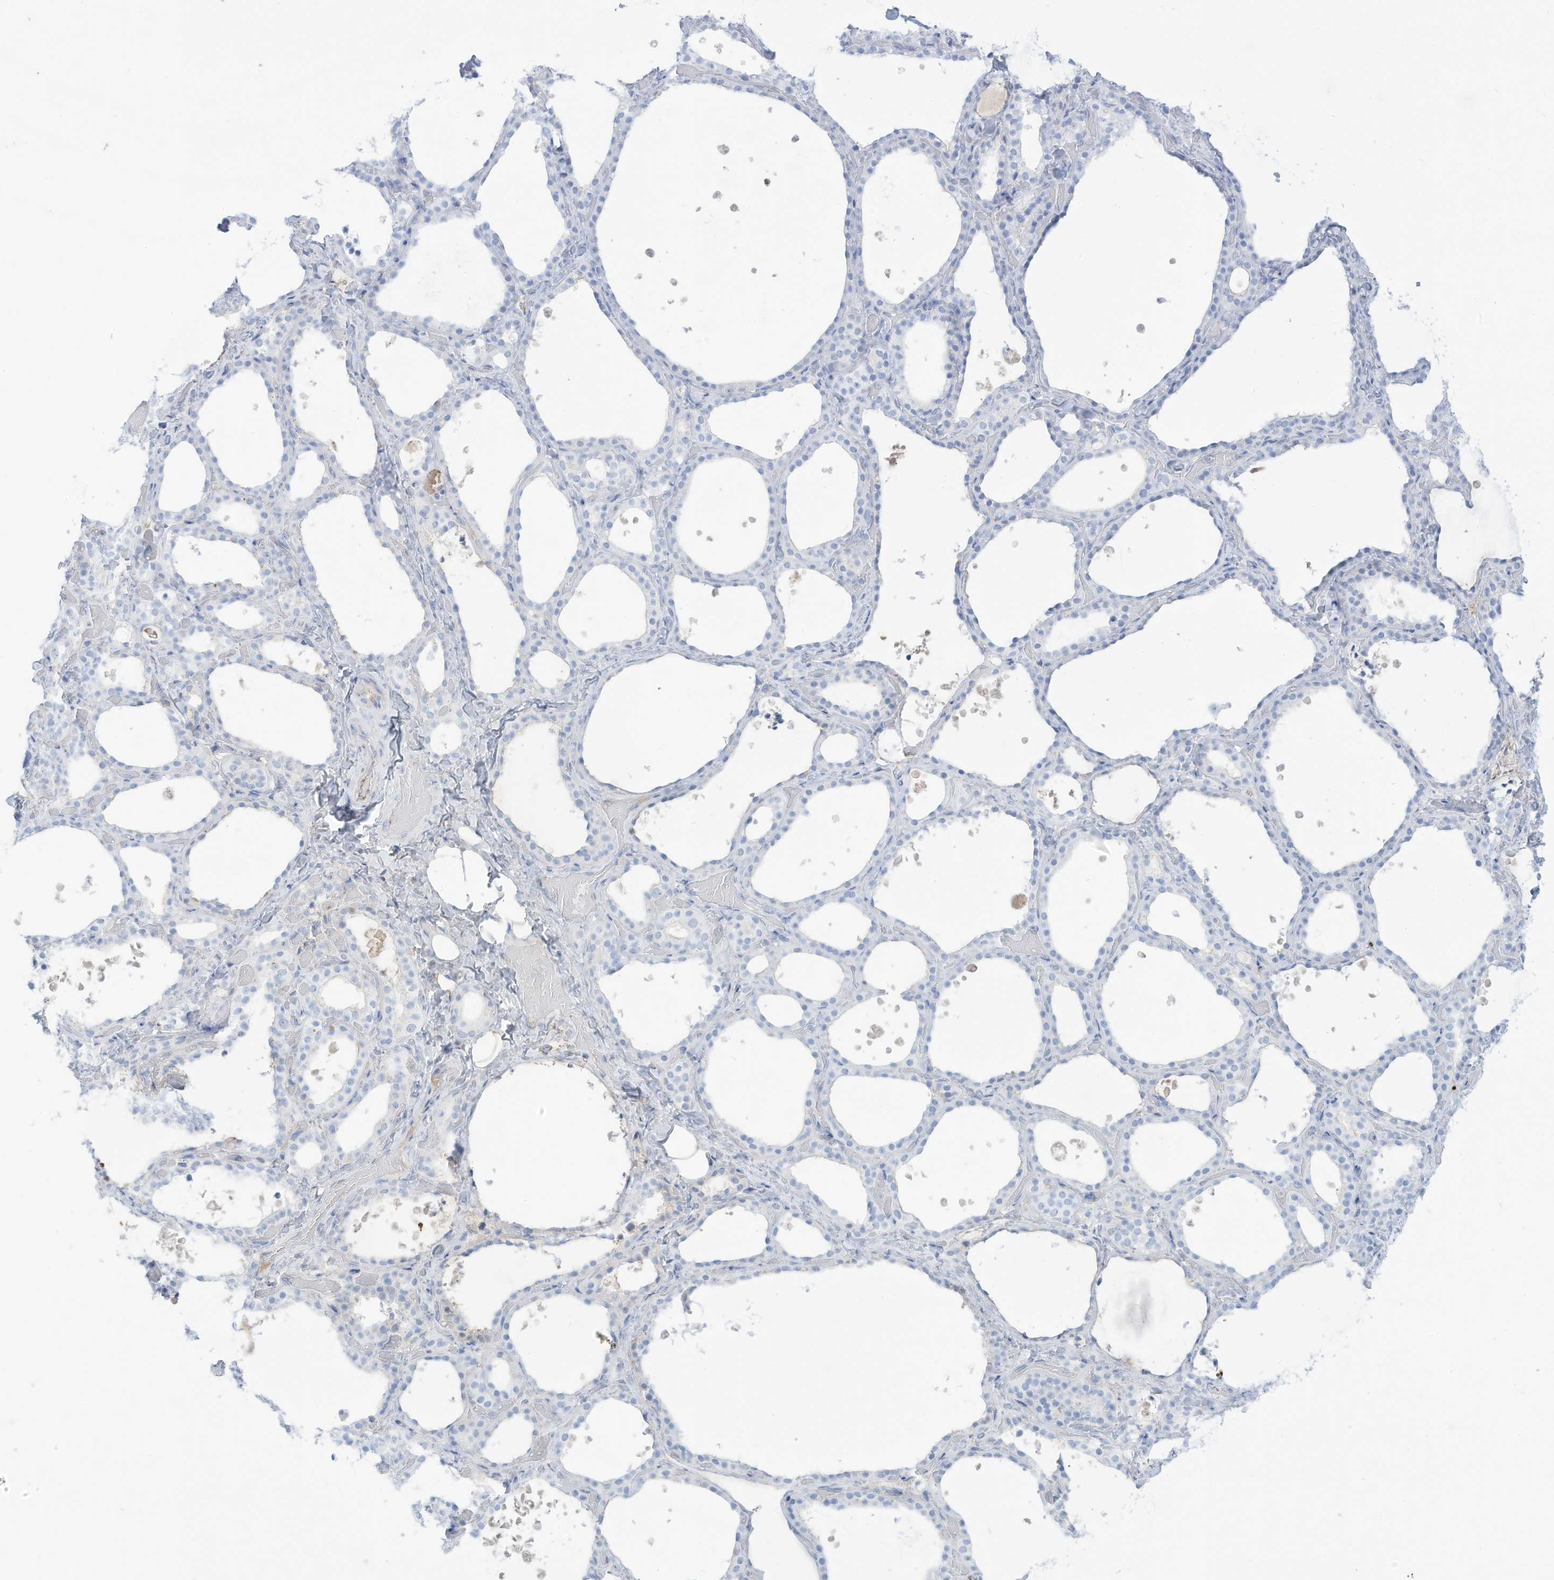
{"staining": {"intensity": "negative", "quantity": "none", "location": "none"}, "tissue": "thyroid gland", "cell_type": "Glandular cells", "image_type": "normal", "snomed": [{"axis": "morphology", "description": "Normal tissue, NOS"}, {"axis": "topography", "description": "Thyroid gland"}], "caption": "Glandular cells show no significant positivity in unremarkable thyroid gland.", "gene": "HSD17B13", "patient": {"sex": "female", "age": 44}}